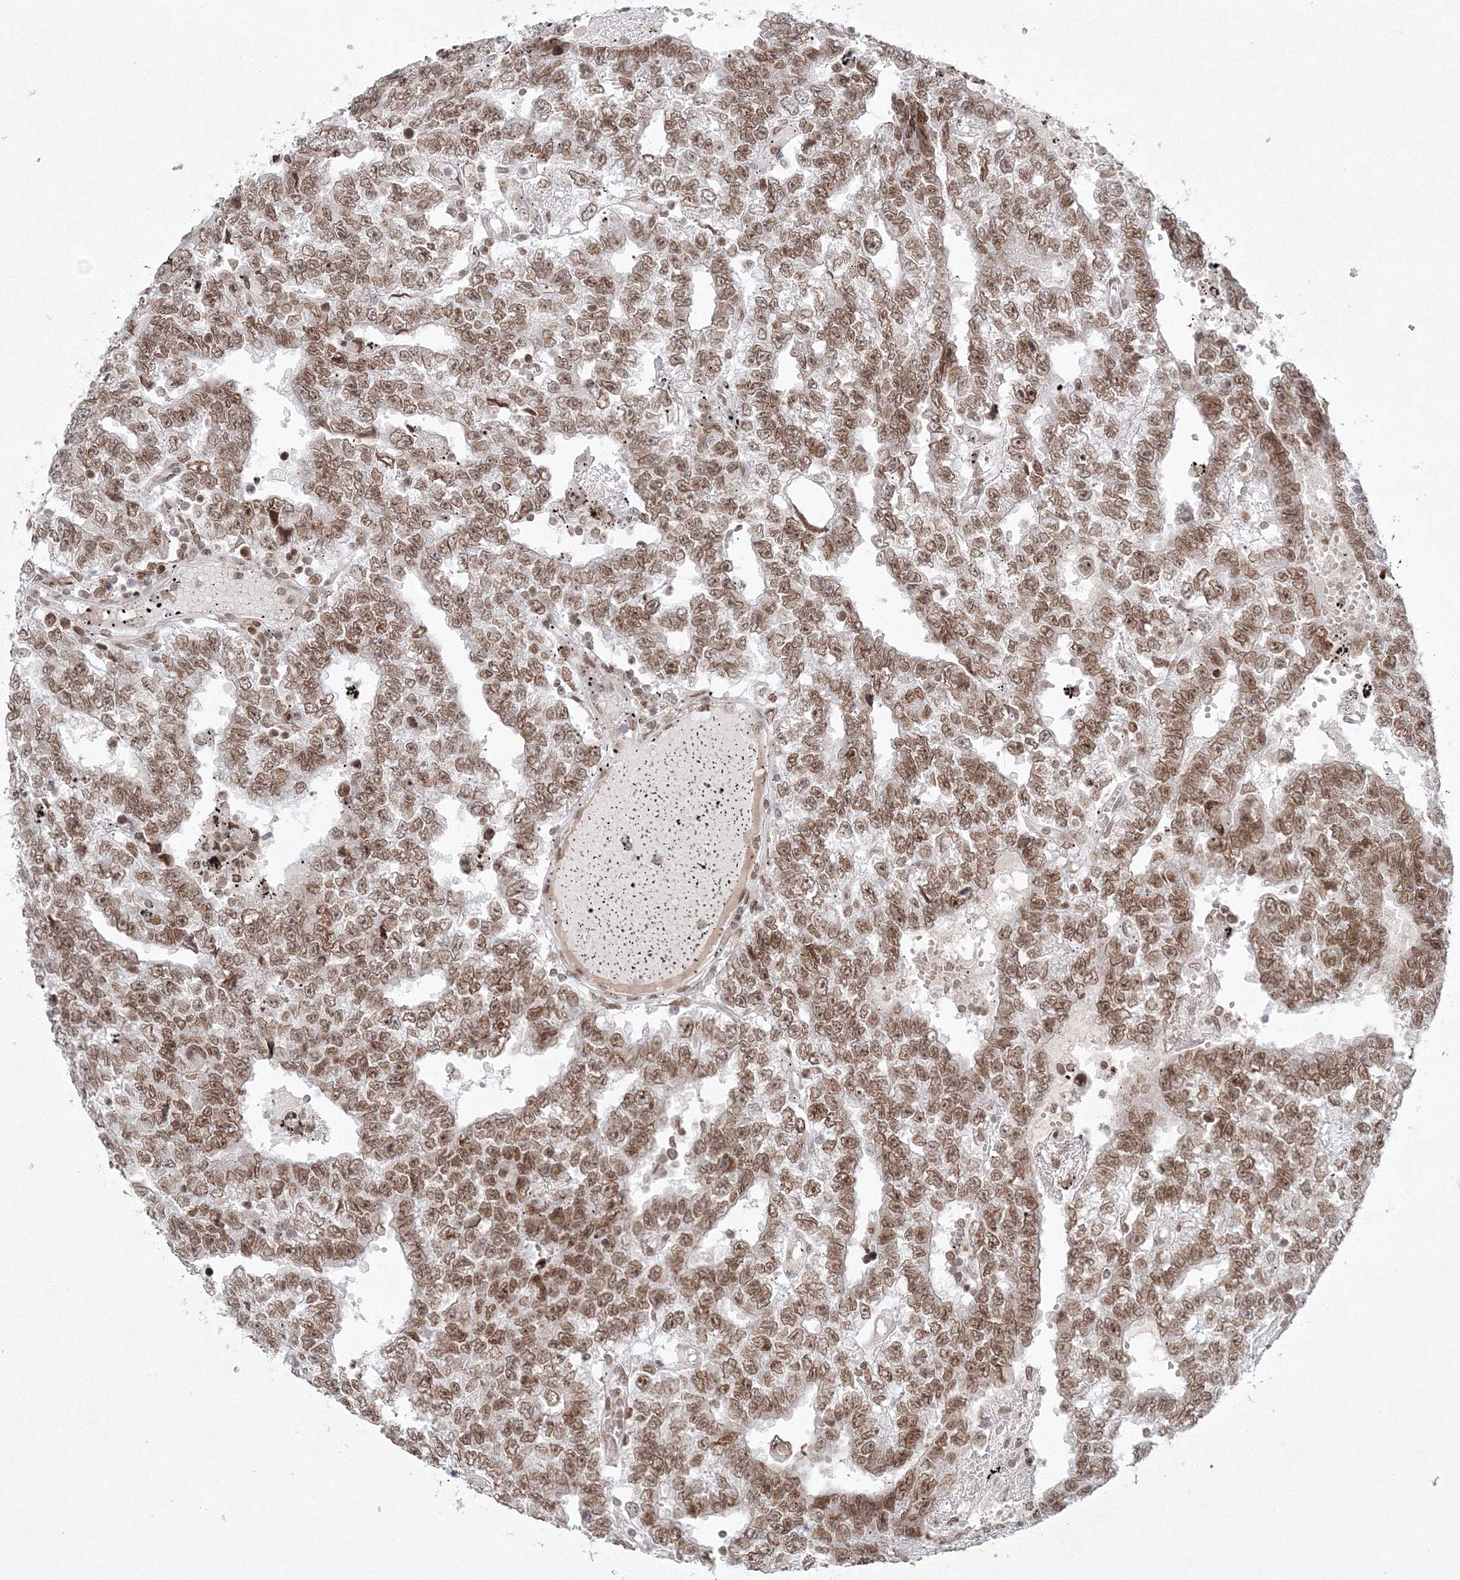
{"staining": {"intensity": "moderate", "quantity": ">75%", "location": "nuclear"}, "tissue": "testis cancer", "cell_type": "Tumor cells", "image_type": "cancer", "snomed": [{"axis": "morphology", "description": "Carcinoma, Embryonal, NOS"}, {"axis": "topography", "description": "Testis"}], "caption": "Moderate nuclear protein expression is seen in approximately >75% of tumor cells in testis embryonal carcinoma.", "gene": "KIF4A", "patient": {"sex": "male", "age": 25}}